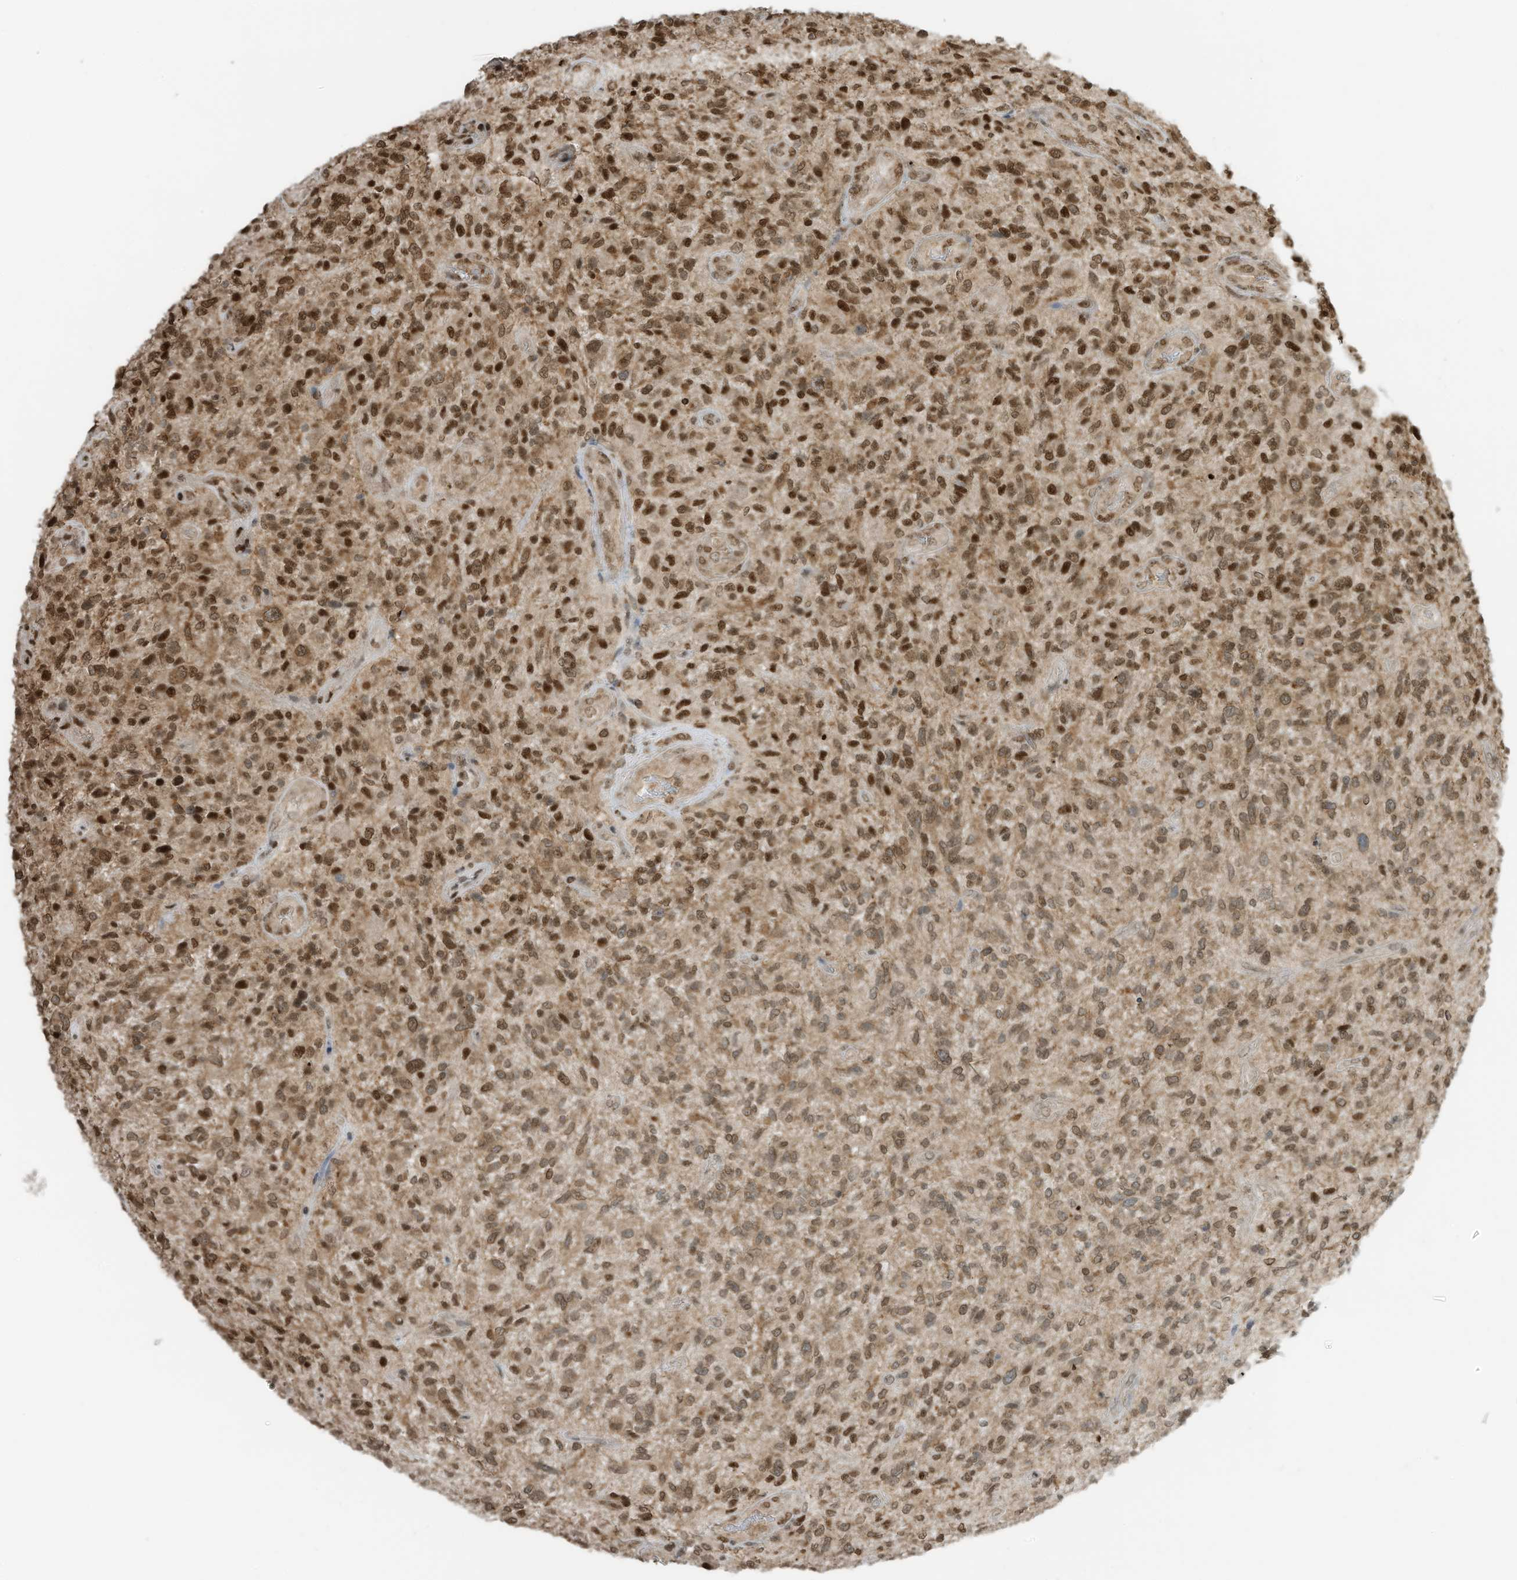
{"staining": {"intensity": "moderate", "quantity": ">75%", "location": "nuclear"}, "tissue": "glioma", "cell_type": "Tumor cells", "image_type": "cancer", "snomed": [{"axis": "morphology", "description": "Glioma, malignant, High grade"}, {"axis": "topography", "description": "Brain"}], "caption": "Moderate nuclear protein expression is present in approximately >75% of tumor cells in malignant glioma (high-grade).", "gene": "KPNB1", "patient": {"sex": "male", "age": 47}}